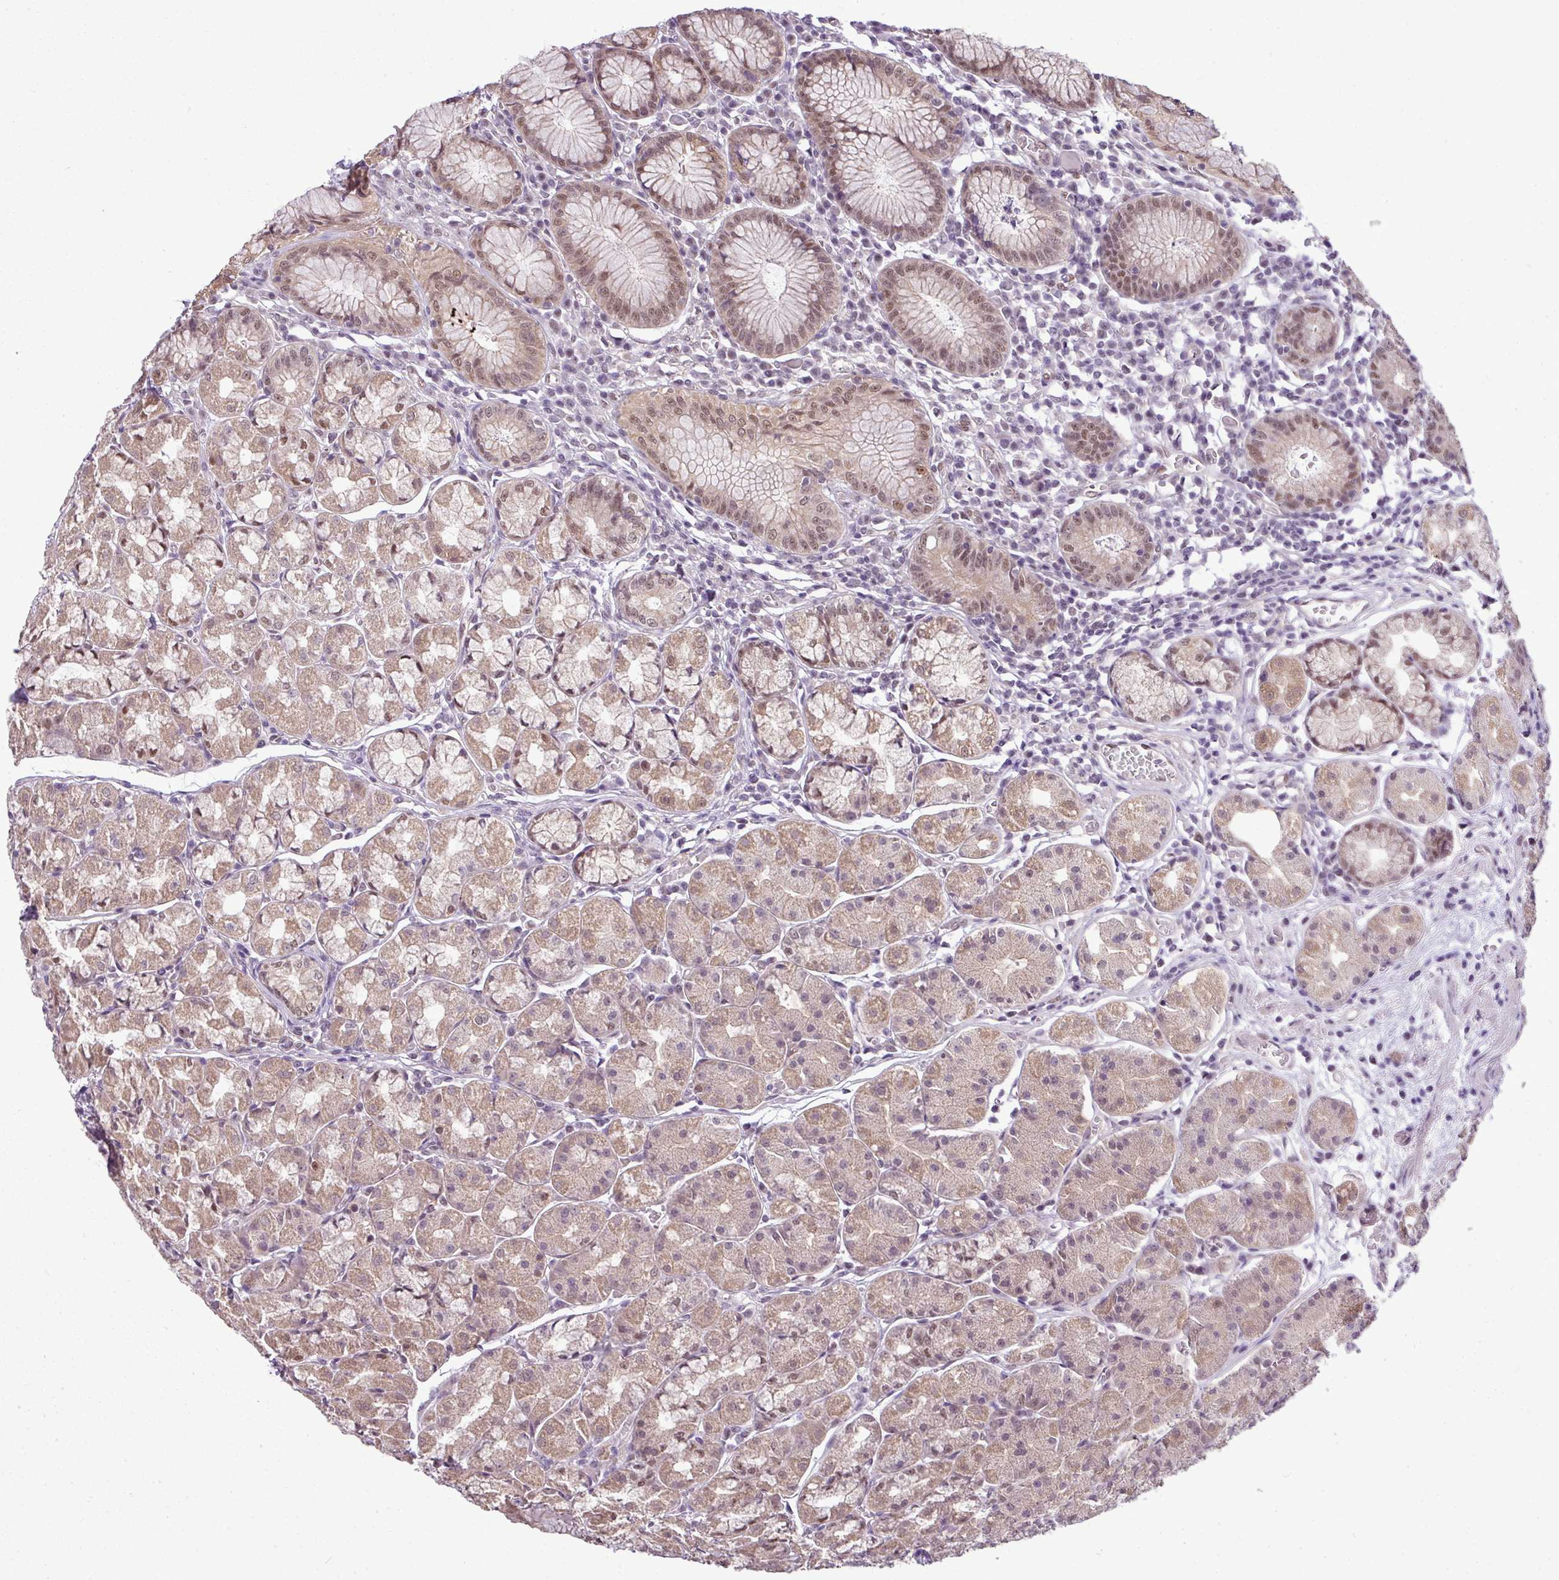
{"staining": {"intensity": "strong", "quantity": "25%-75%", "location": "cytoplasmic/membranous,nuclear"}, "tissue": "stomach", "cell_type": "Glandular cells", "image_type": "normal", "snomed": [{"axis": "morphology", "description": "Normal tissue, NOS"}, {"axis": "topography", "description": "Stomach"}], "caption": "Immunohistochemistry (IHC) micrograph of unremarkable stomach: human stomach stained using immunohistochemistry (IHC) exhibits high levels of strong protein expression localized specifically in the cytoplasmic/membranous,nuclear of glandular cells, appearing as a cytoplasmic/membranous,nuclear brown color.", "gene": "ZNF217", "patient": {"sex": "male", "age": 55}}